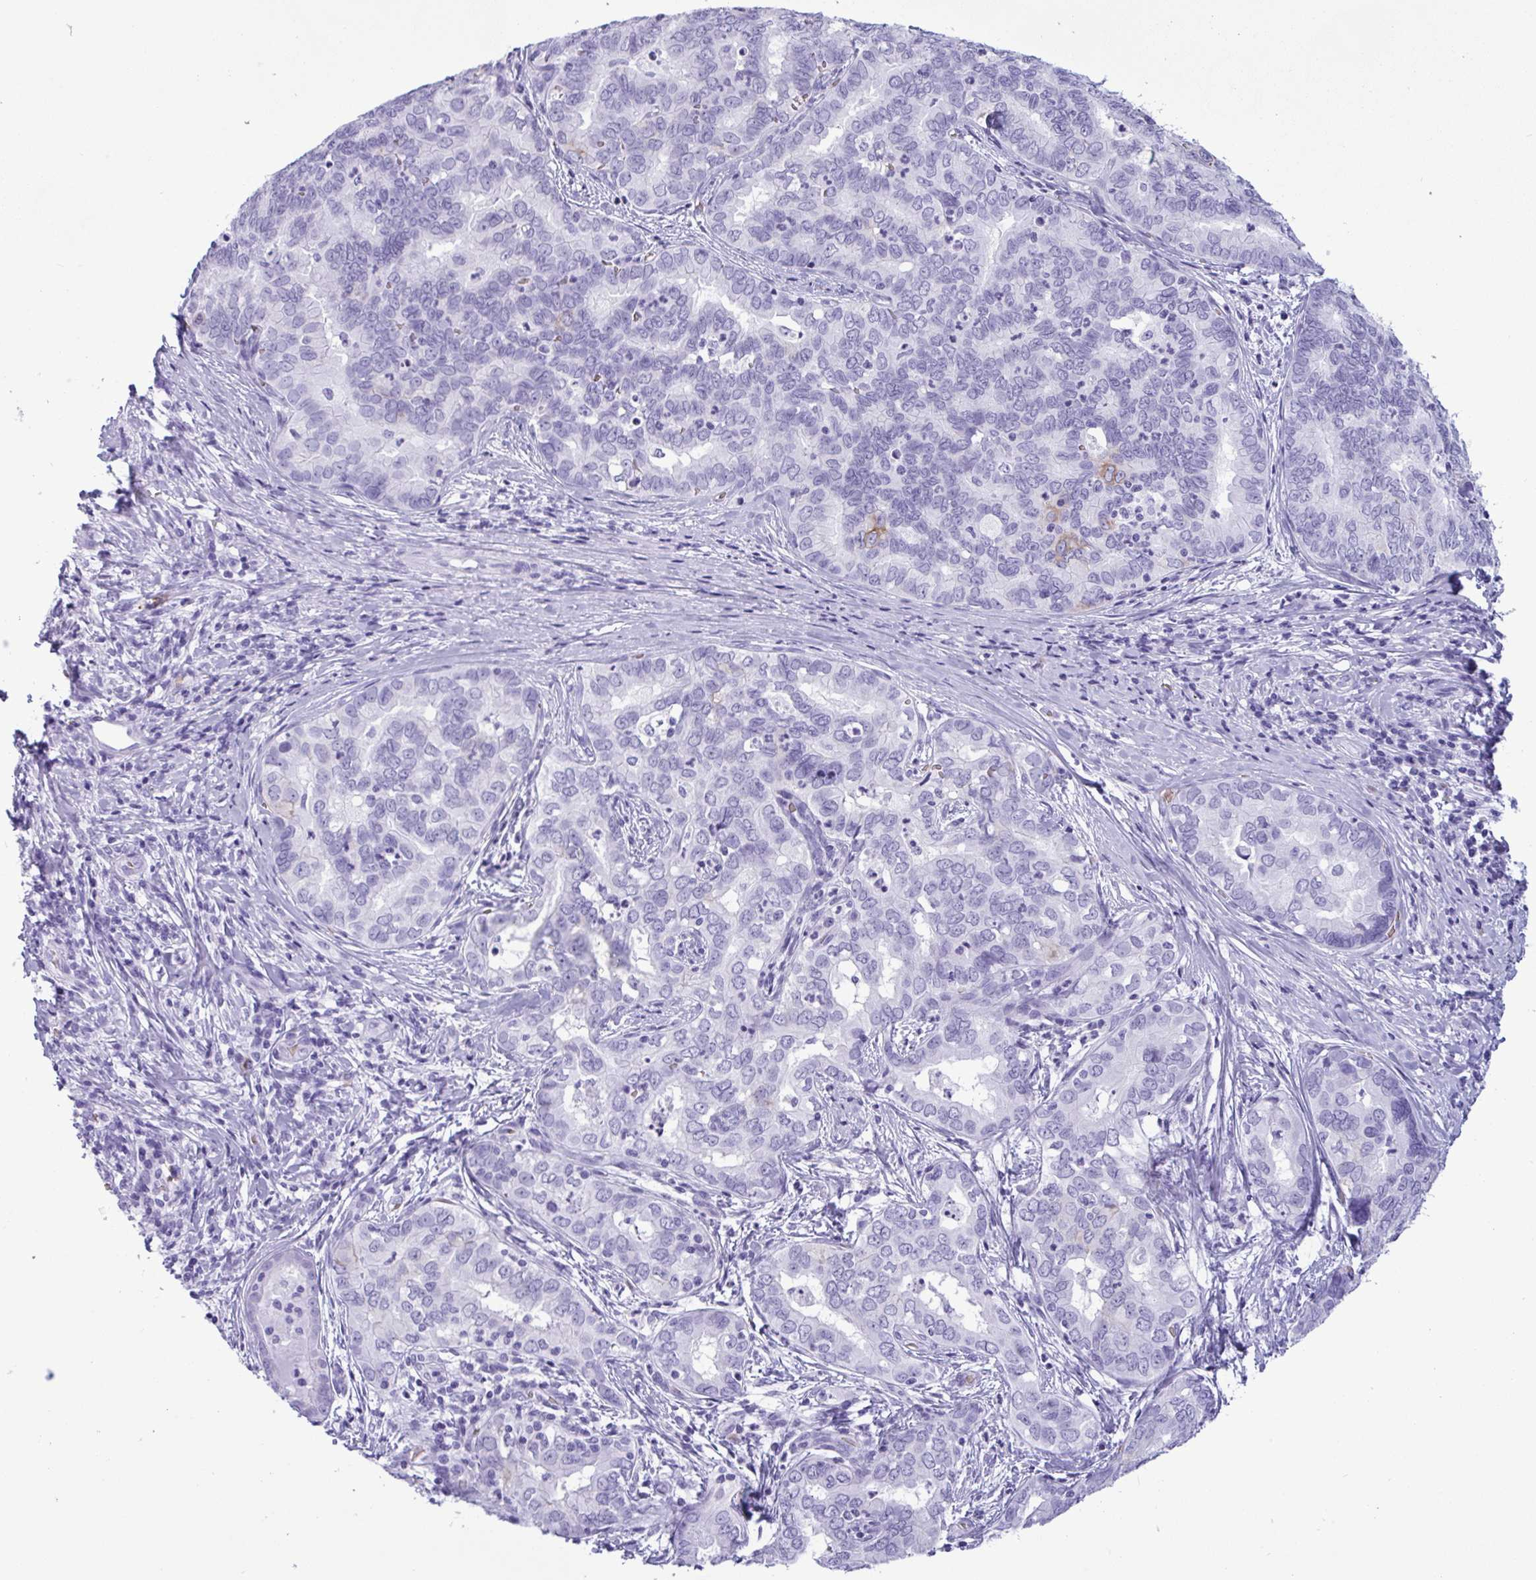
{"staining": {"intensity": "negative", "quantity": "none", "location": "none"}, "tissue": "liver cancer", "cell_type": "Tumor cells", "image_type": "cancer", "snomed": [{"axis": "morphology", "description": "Cholangiocarcinoma"}, {"axis": "topography", "description": "Liver"}], "caption": "Tumor cells are negative for protein expression in human liver cancer (cholangiocarcinoma).", "gene": "SLC2A1", "patient": {"sex": "female", "age": 64}}